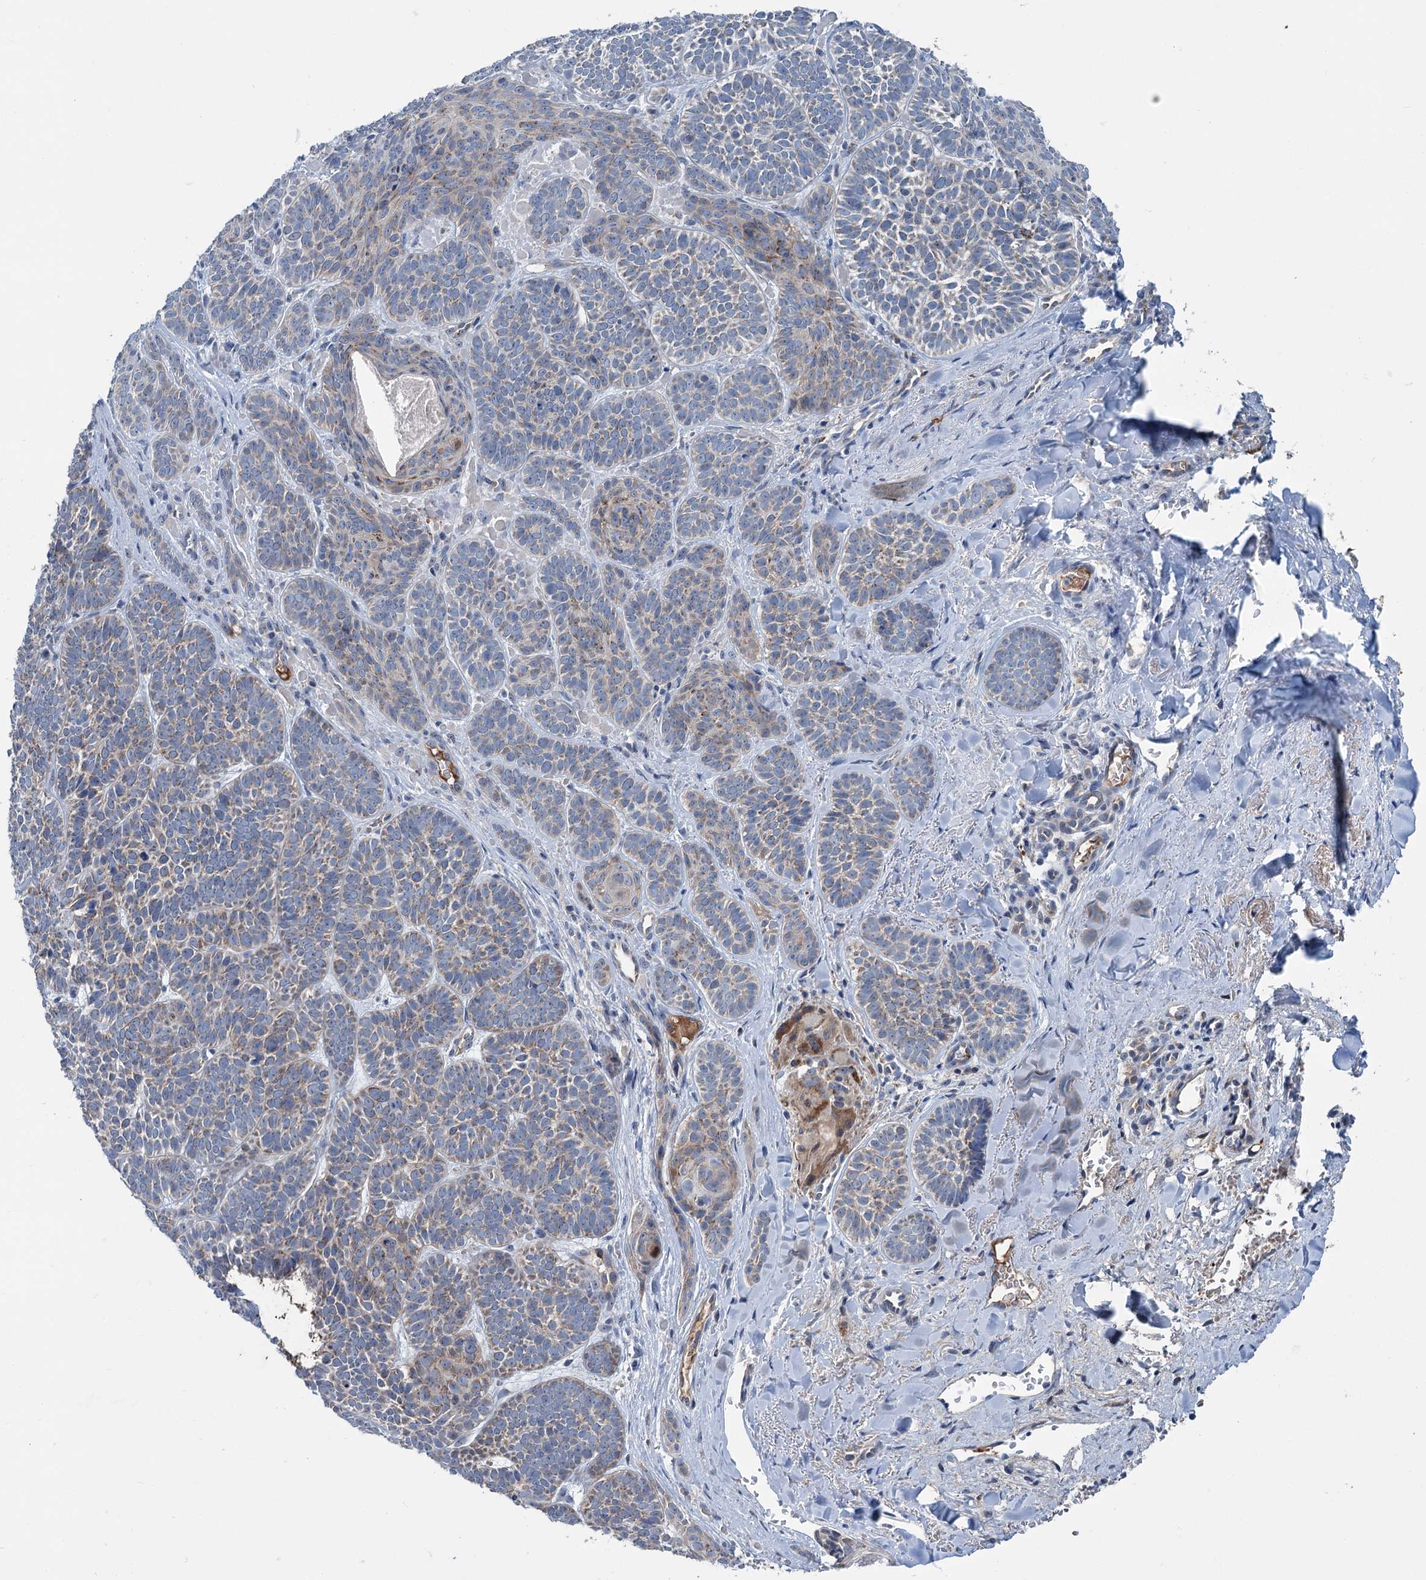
{"staining": {"intensity": "weak", "quantity": "<25%", "location": "cytoplasmic/membranous"}, "tissue": "skin cancer", "cell_type": "Tumor cells", "image_type": "cancer", "snomed": [{"axis": "morphology", "description": "Basal cell carcinoma"}, {"axis": "topography", "description": "Skin"}], "caption": "A micrograph of basal cell carcinoma (skin) stained for a protein reveals no brown staining in tumor cells.", "gene": "LPIN1", "patient": {"sex": "male", "age": 85}}